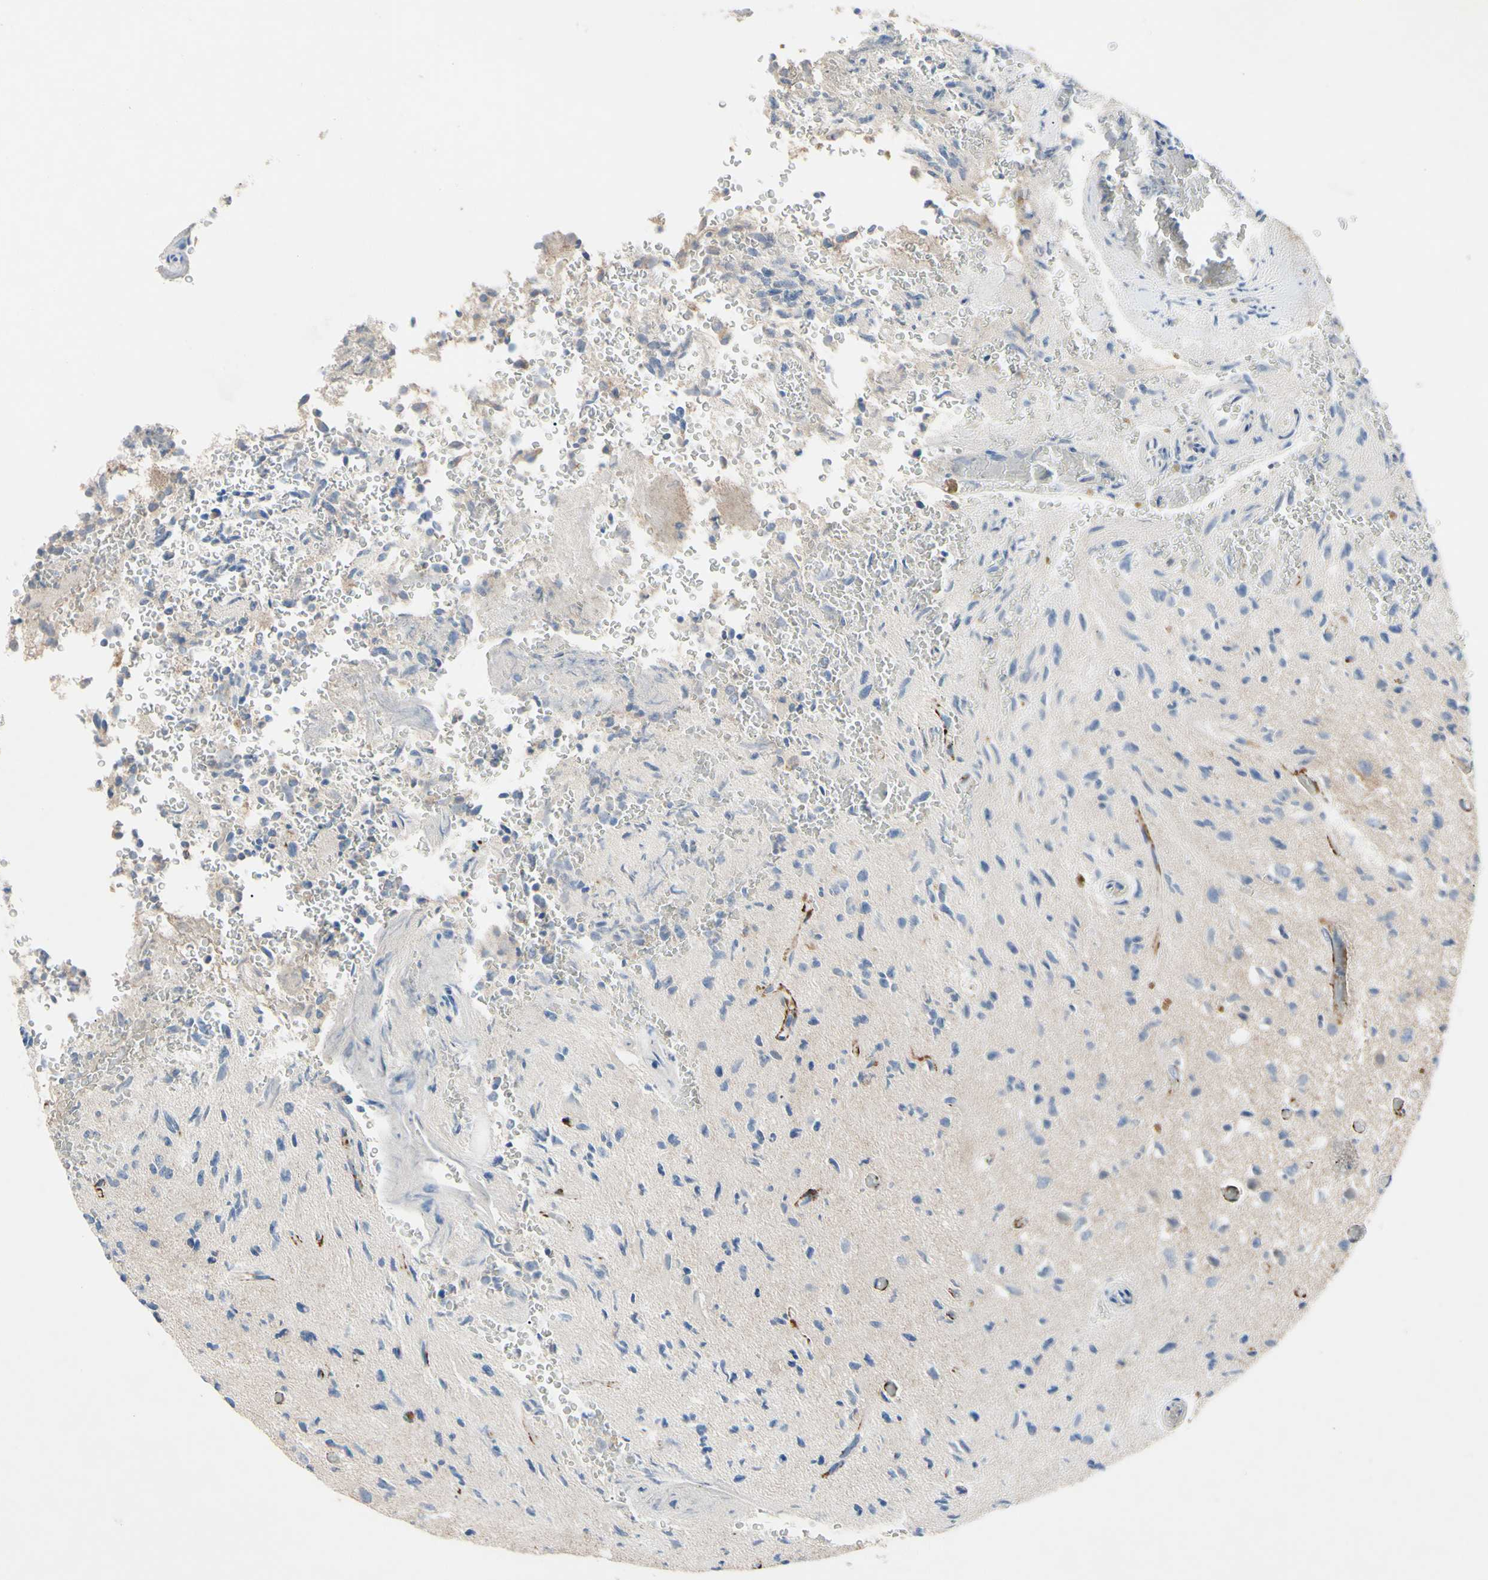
{"staining": {"intensity": "negative", "quantity": "none", "location": "none"}, "tissue": "glioma", "cell_type": "Tumor cells", "image_type": "cancer", "snomed": [{"axis": "morphology", "description": "Glioma, malignant, High grade"}, {"axis": "topography", "description": "pancreas cauda"}], "caption": "The immunohistochemistry micrograph has no significant expression in tumor cells of high-grade glioma (malignant) tissue.", "gene": "HILPDA", "patient": {"sex": "male", "age": 60}}